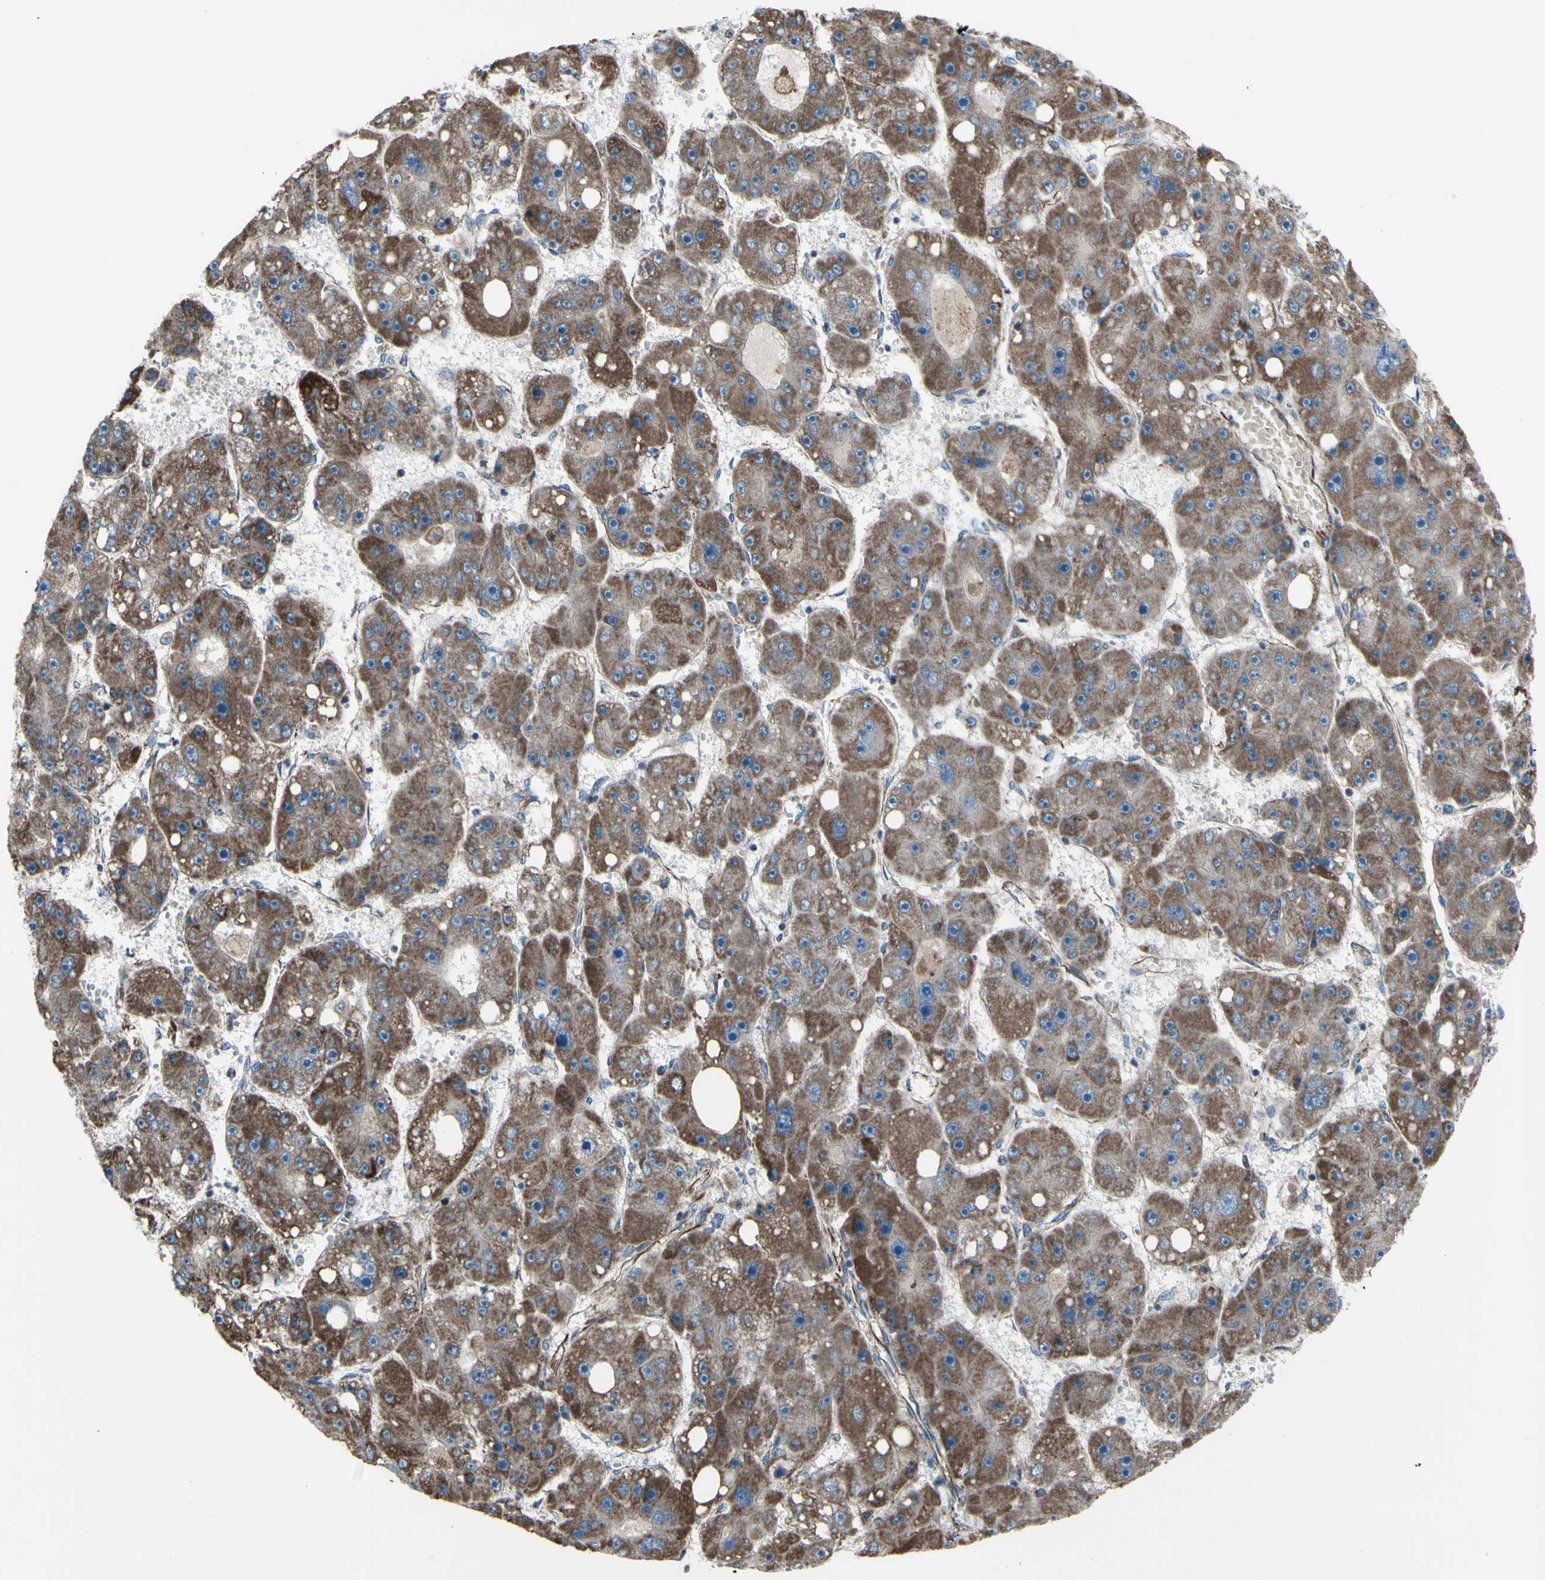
{"staining": {"intensity": "moderate", "quantity": ">75%", "location": "cytoplasmic/membranous"}, "tissue": "liver cancer", "cell_type": "Tumor cells", "image_type": "cancer", "snomed": [{"axis": "morphology", "description": "Carcinoma, Hepatocellular, NOS"}, {"axis": "topography", "description": "Liver"}], "caption": "A medium amount of moderate cytoplasmic/membranous staining is seen in about >75% of tumor cells in liver cancer tissue. (Brightfield microscopy of DAB IHC at high magnification).", "gene": "EMC7", "patient": {"sex": "female", "age": 61}}